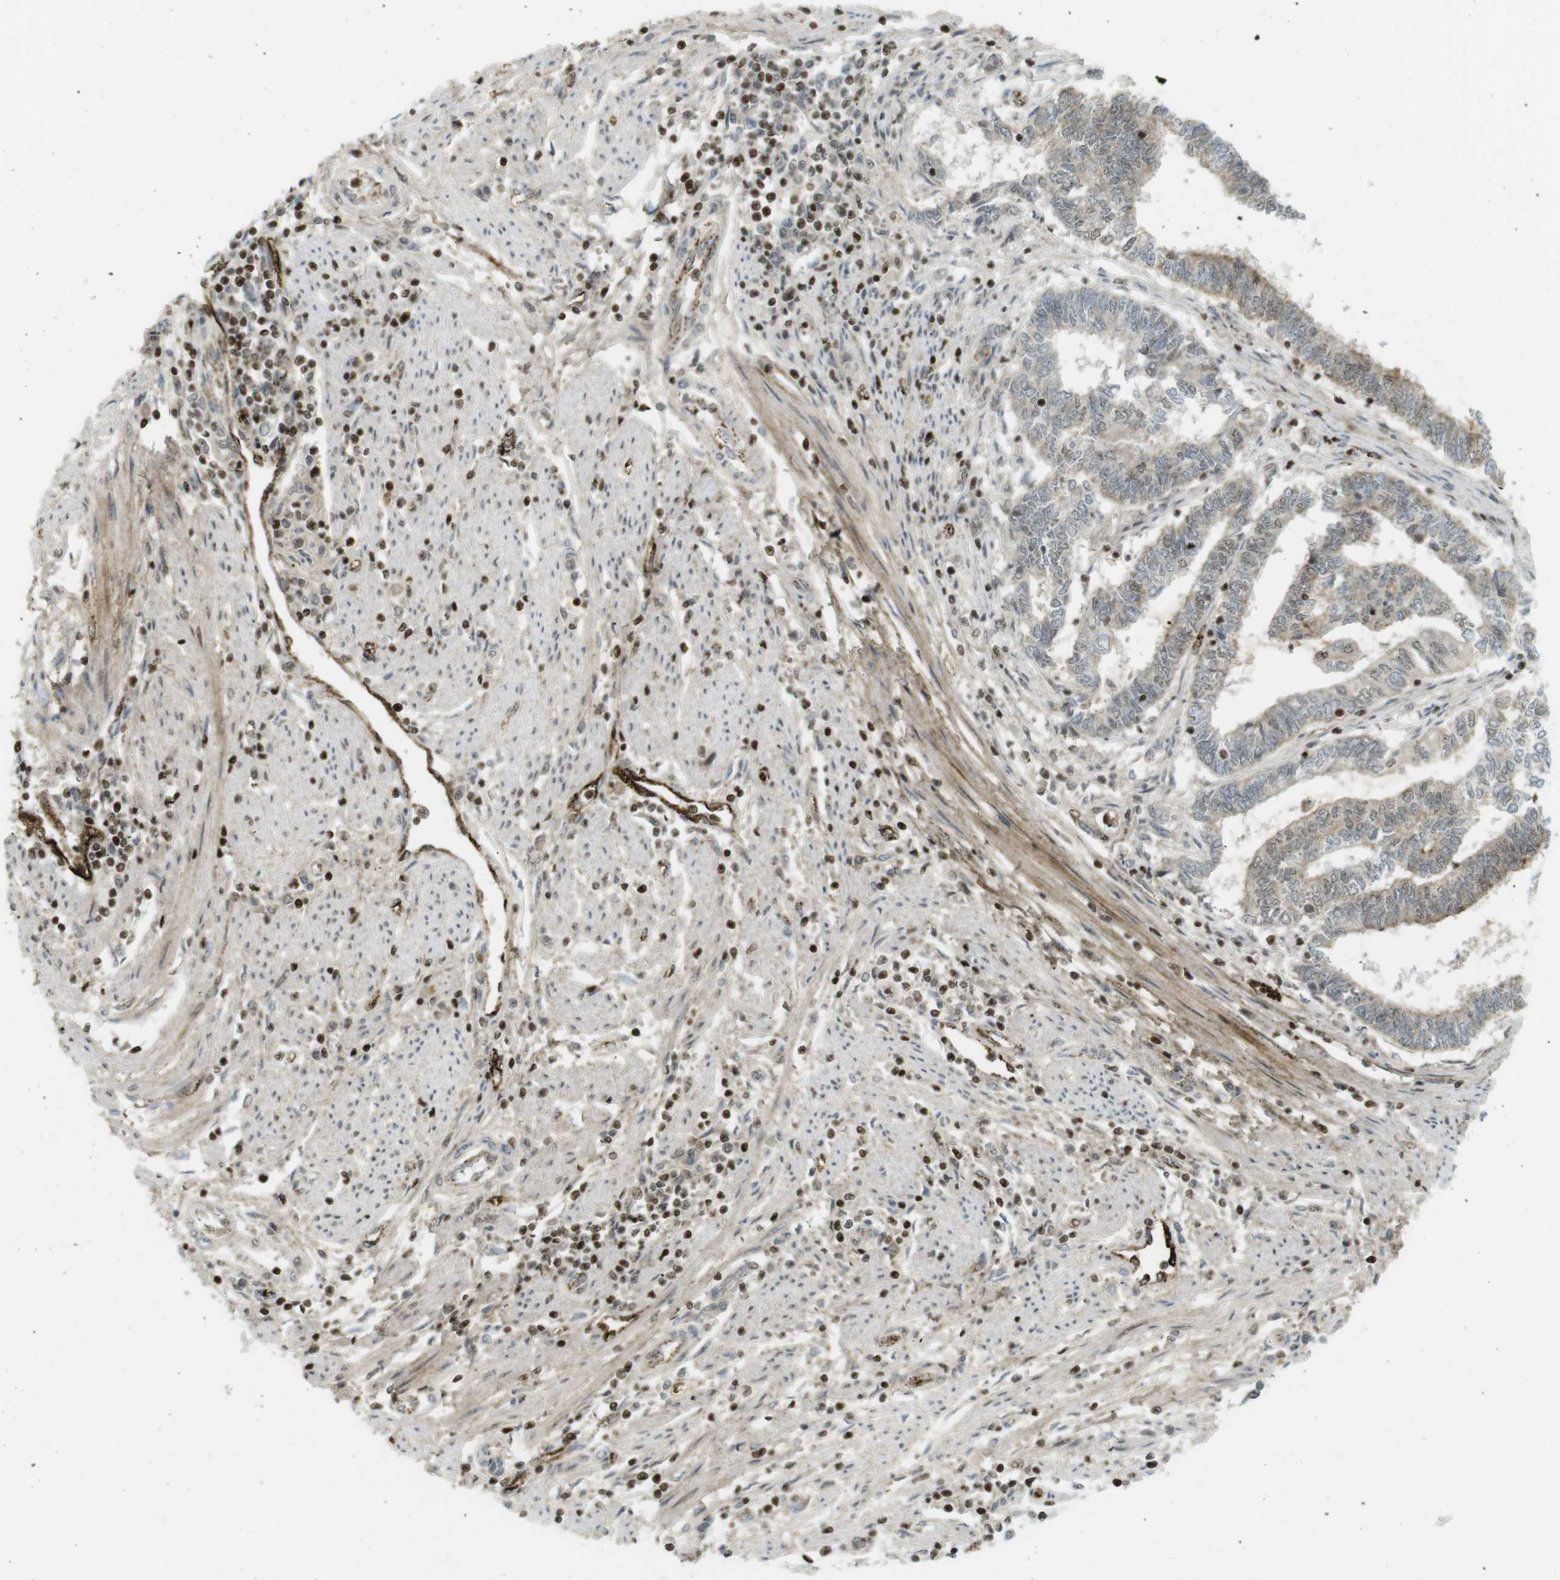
{"staining": {"intensity": "weak", "quantity": "25%-75%", "location": "nuclear"}, "tissue": "endometrial cancer", "cell_type": "Tumor cells", "image_type": "cancer", "snomed": [{"axis": "morphology", "description": "Adenocarcinoma, NOS"}, {"axis": "topography", "description": "Uterus"}, {"axis": "topography", "description": "Endometrium"}], "caption": "Human adenocarcinoma (endometrial) stained with a protein marker demonstrates weak staining in tumor cells.", "gene": "PPP1R13B", "patient": {"sex": "female", "age": 70}}